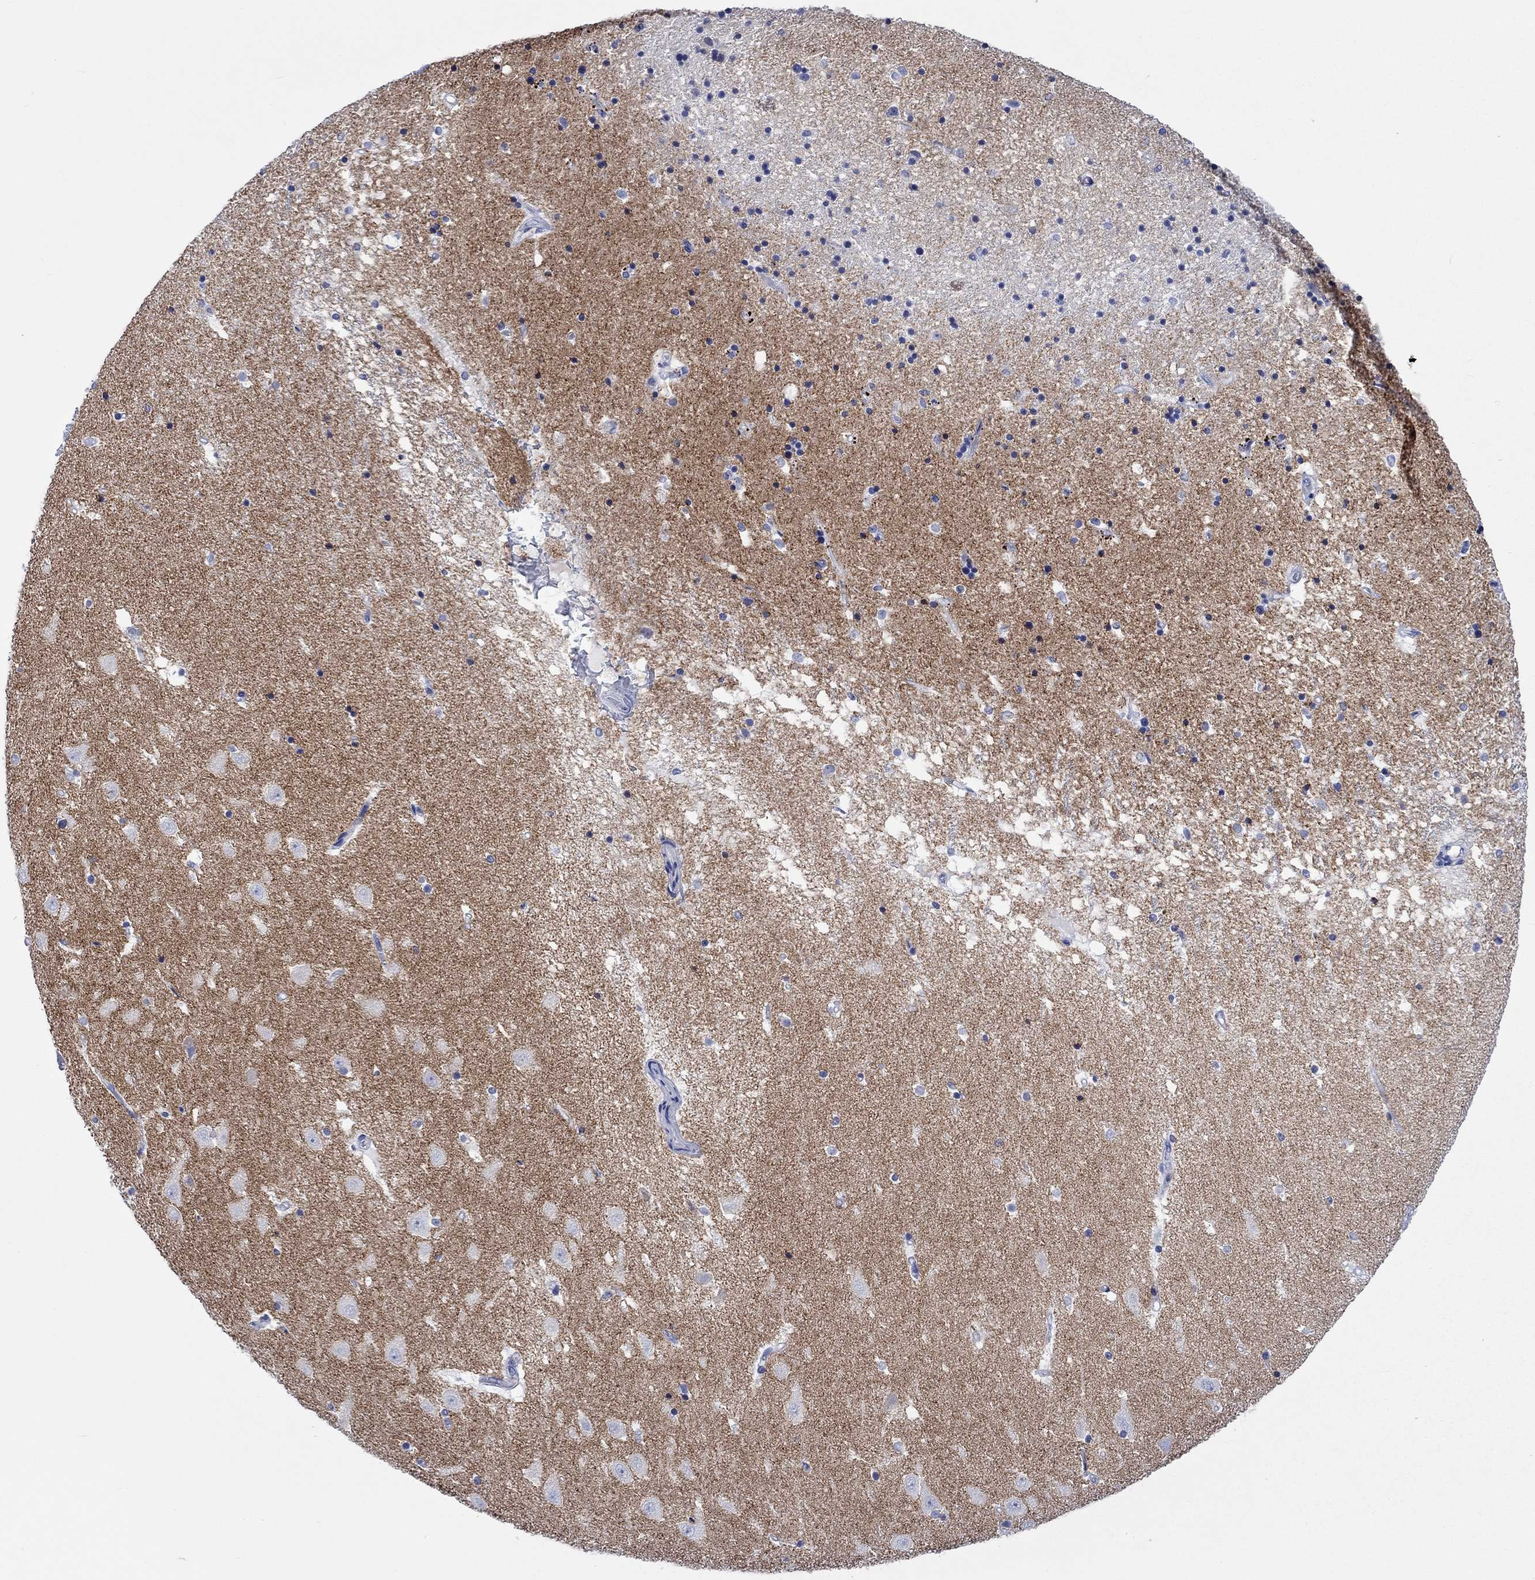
{"staining": {"intensity": "negative", "quantity": "none", "location": "none"}, "tissue": "hippocampus", "cell_type": "Glial cells", "image_type": "normal", "snomed": [{"axis": "morphology", "description": "Normal tissue, NOS"}, {"axis": "topography", "description": "Hippocampus"}], "caption": "Protein analysis of normal hippocampus exhibits no significant positivity in glial cells. Nuclei are stained in blue.", "gene": "CACNG3", "patient": {"sex": "male", "age": 49}}